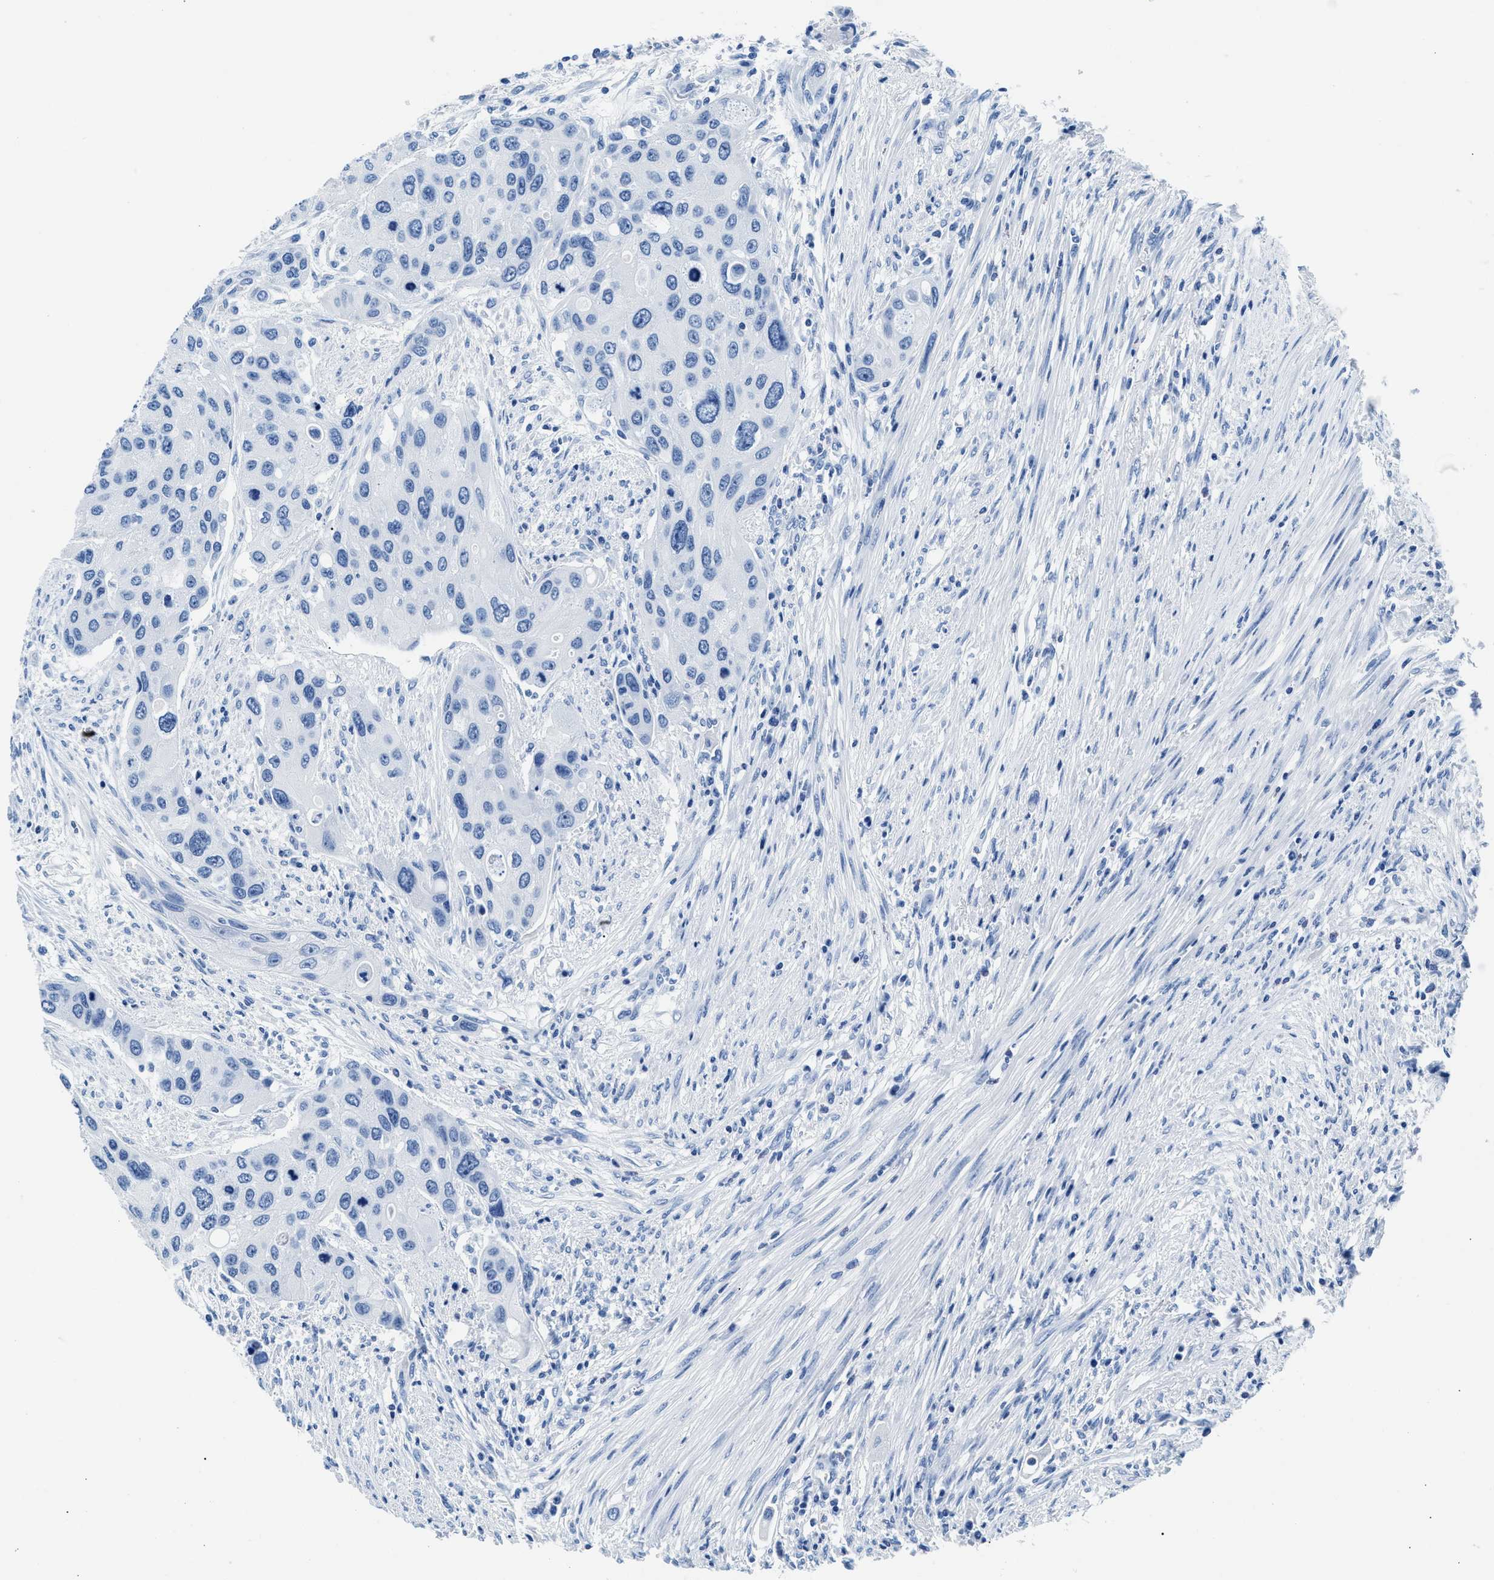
{"staining": {"intensity": "negative", "quantity": "none", "location": "none"}, "tissue": "urothelial cancer", "cell_type": "Tumor cells", "image_type": "cancer", "snomed": [{"axis": "morphology", "description": "Urothelial carcinoma, High grade"}, {"axis": "topography", "description": "Urinary bladder"}], "caption": "Tumor cells show no significant expression in urothelial carcinoma (high-grade).", "gene": "CPS1", "patient": {"sex": "female", "age": 56}}